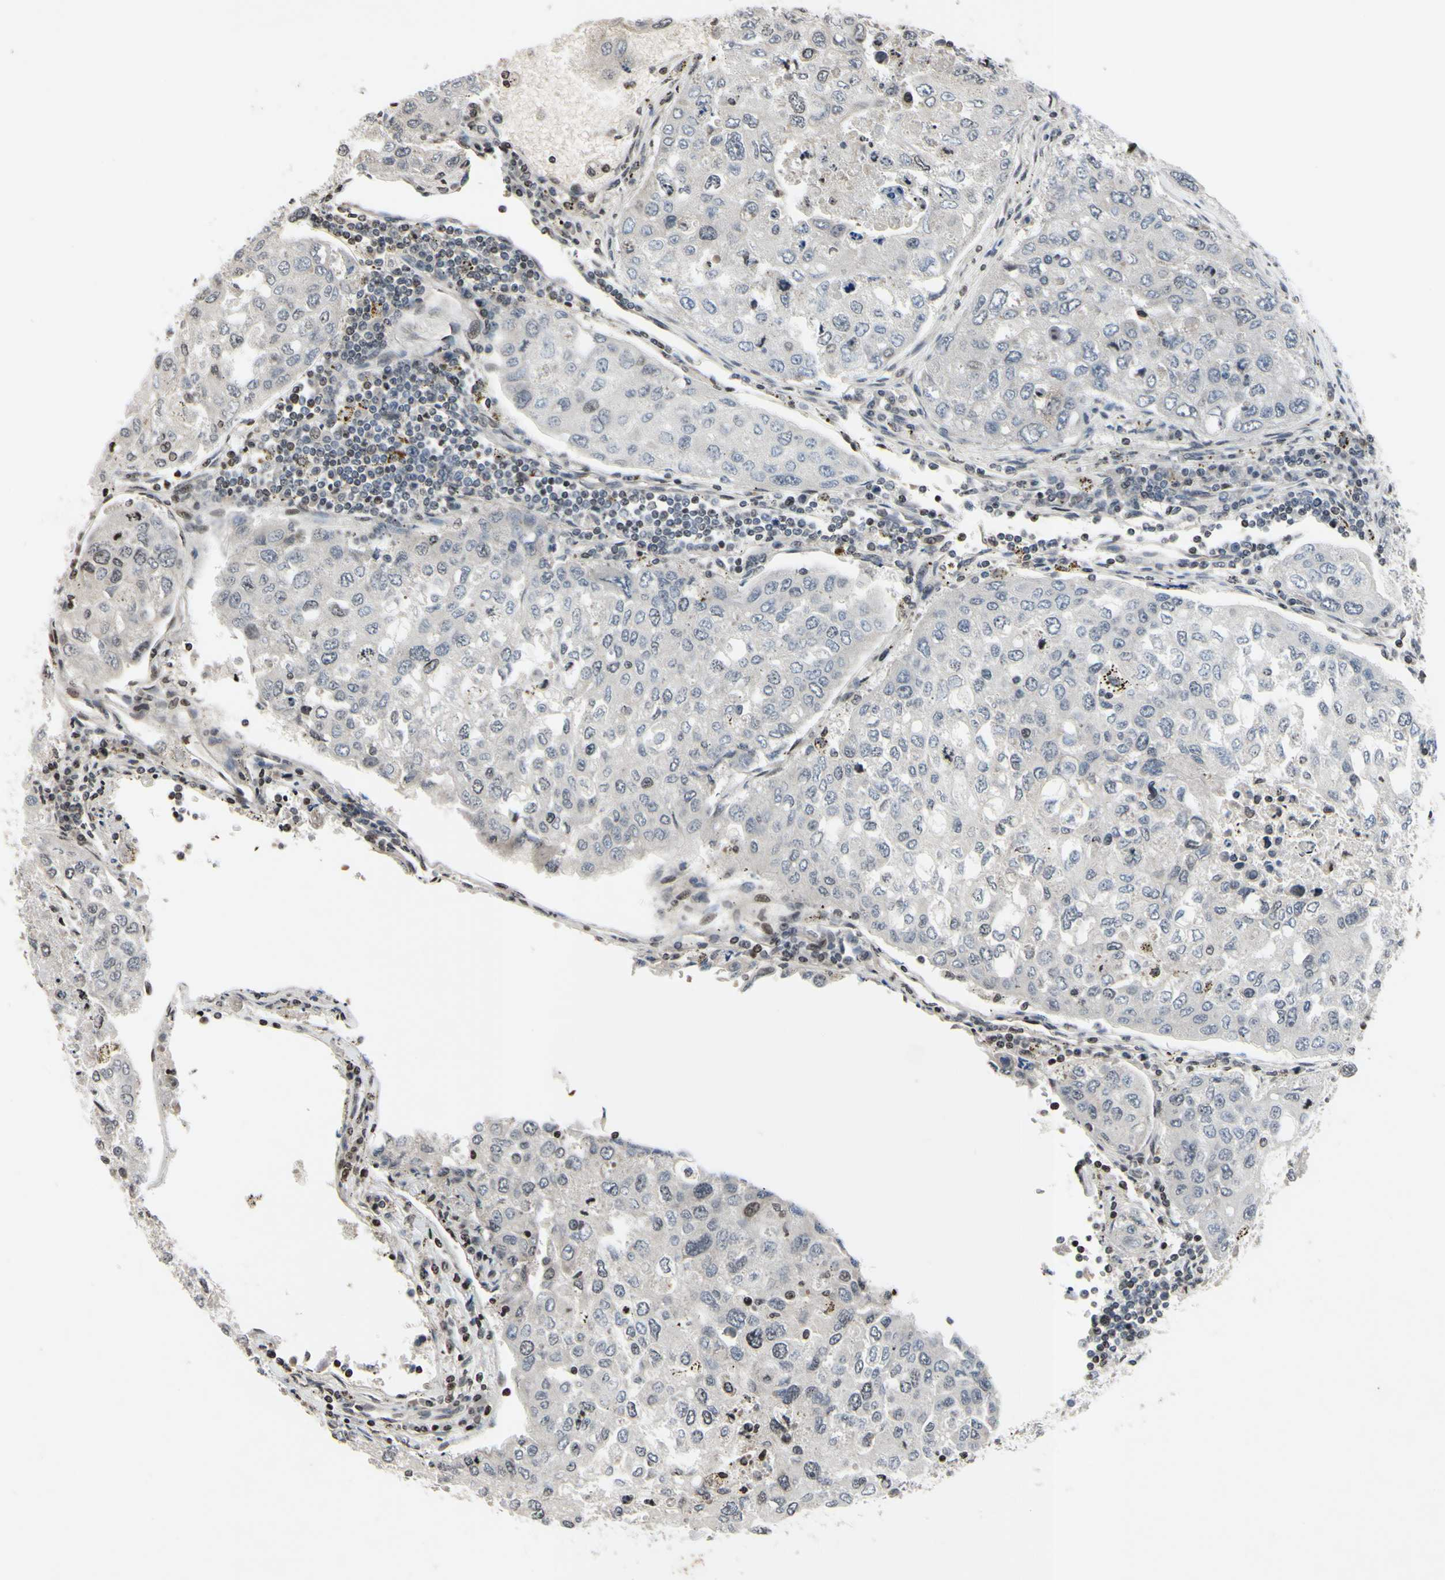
{"staining": {"intensity": "negative", "quantity": "none", "location": "none"}, "tissue": "urothelial cancer", "cell_type": "Tumor cells", "image_type": "cancer", "snomed": [{"axis": "morphology", "description": "Urothelial carcinoma, High grade"}, {"axis": "topography", "description": "Lymph node"}, {"axis": "topography", "description": "Urinary bladder"}], "caption": "Tumor cells are negative for brown protein staining in high-grade urothelial carcinoma. Nuclei are stained in blue.", "gene": "ARG1", "patient": {"sex": "male", "age": 51}}